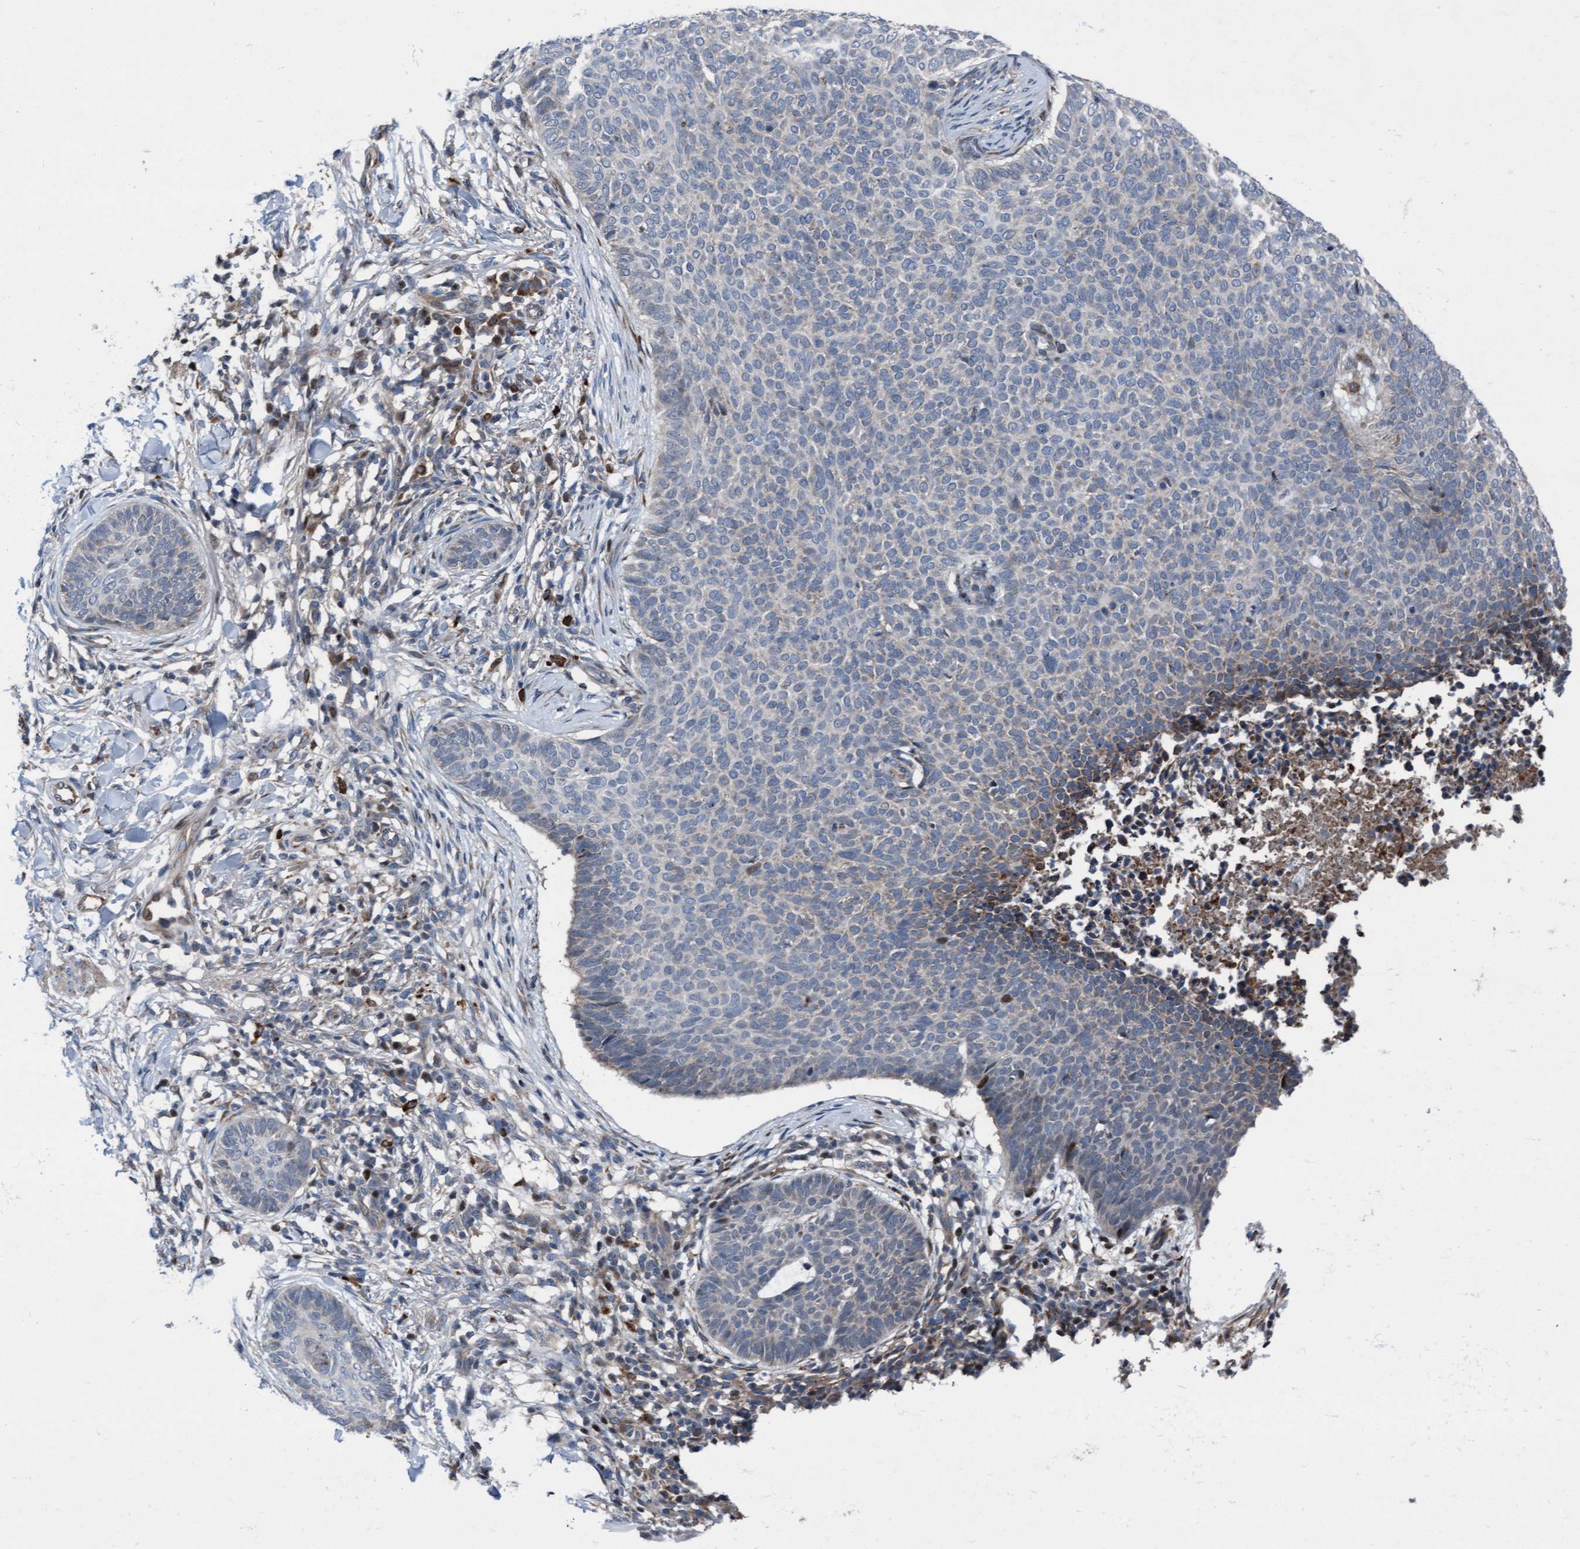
{"staining": {"intensity": "negative", "quantity": "none", "location": "none"}, "tissue": "skin cancer", "cell_type": "Tumor cells", "image_type": "cancer", "snomed": [{"axis": "morphology", "description": "Normal tissue, NOS"}, {"axis": "morphology", "description": "Basal cell carcinoma"}, {"axis": "topography", "description": "Skin"}], "caption": "Tumor cells show no significant protein positivity in skin basal cell carcinoma.", "gene": "KLHL26", "patient": {"sex": "male", "age": 50}}